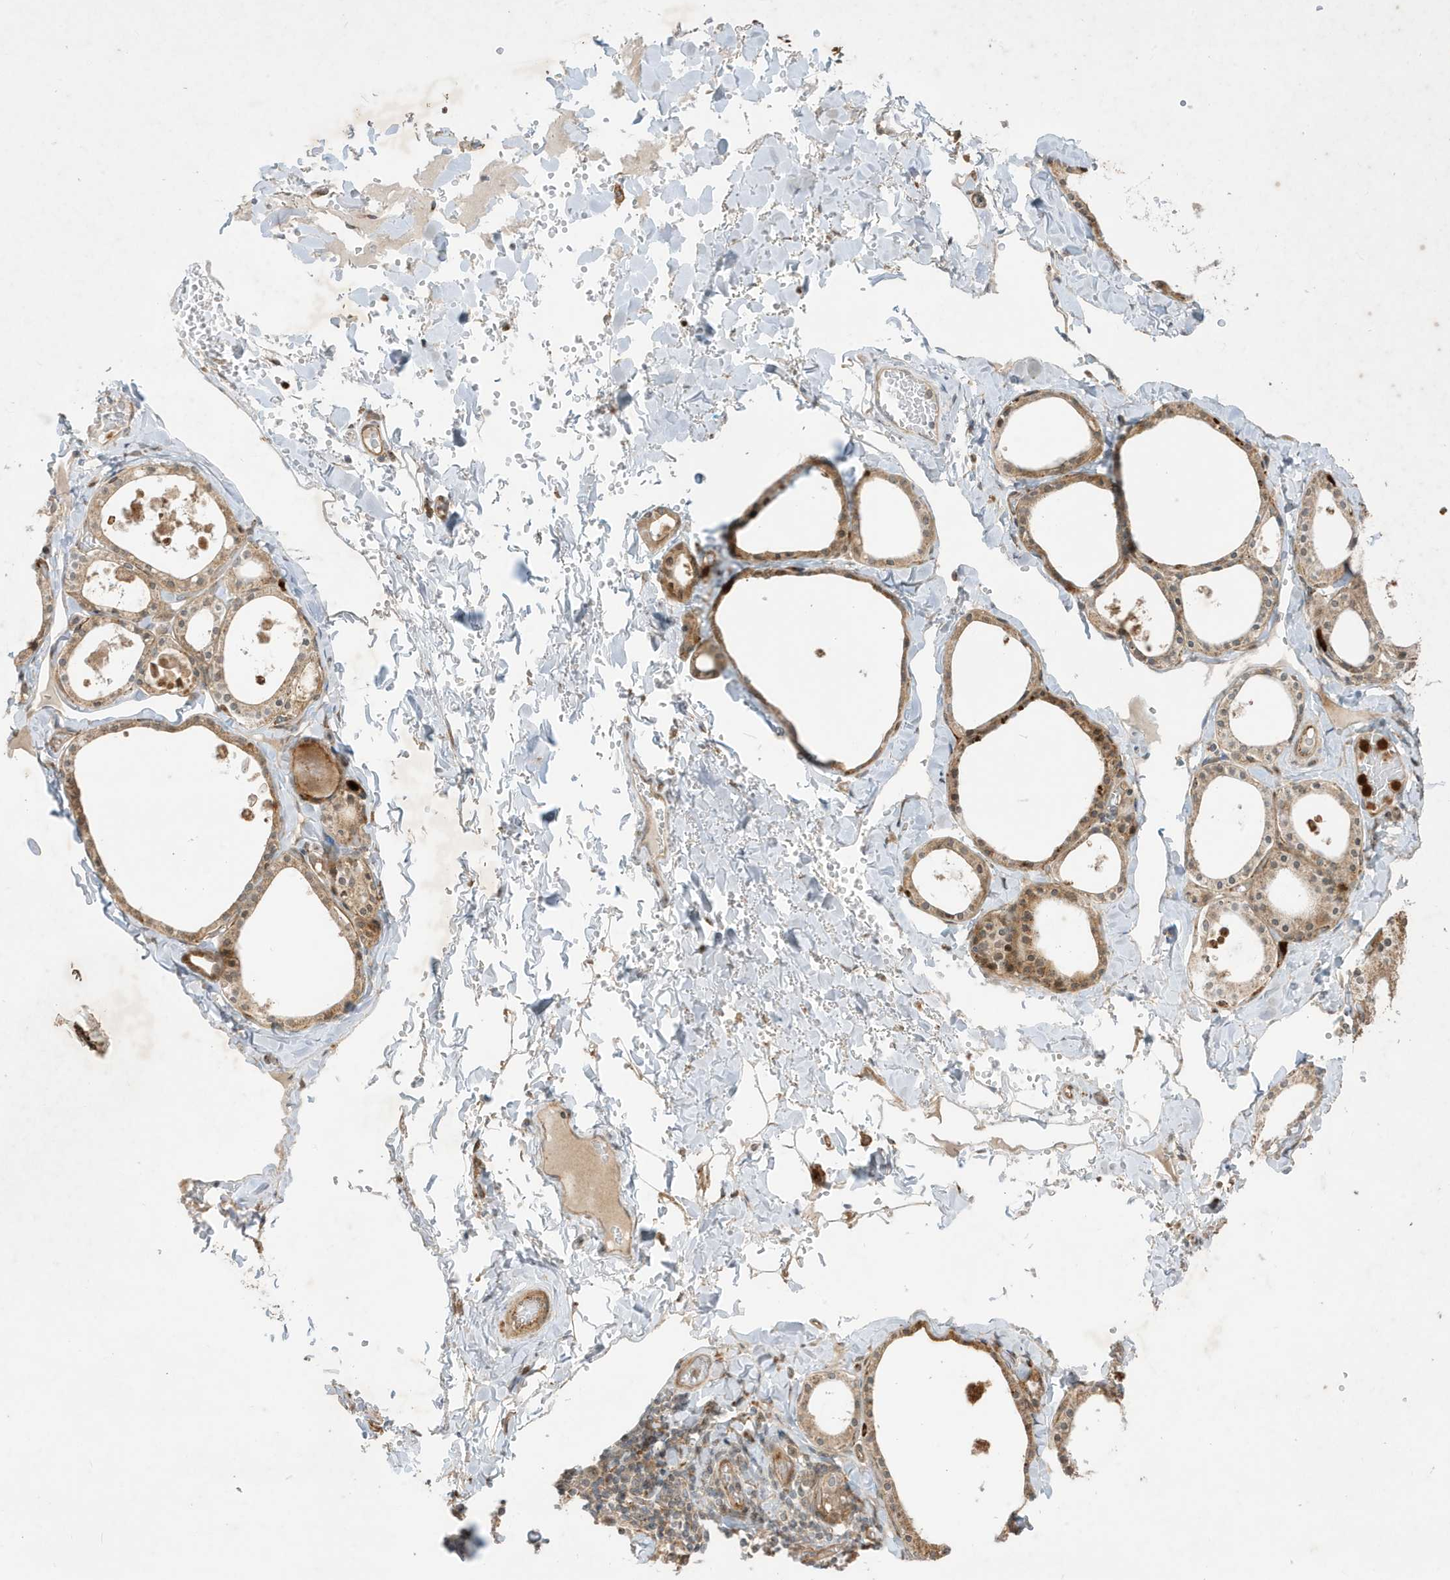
{"staining": {"intensity": "moderate", "quantity": ">75%", "location": "cytoplasmic/membranous"}, "tissue": "thyroid gland", "cell_type": "Glandular cells", "image_type": "normal", "snomed": [{"axis": "morphology", "description": "Normal tissue, NOS"}, {"axis": "topography", "description": "Thyroid gland"}], "caption": "Immunohistochemistry (IHC) photomicrograph of benign thyroid gland: thyroid gland stained using IHC reveals medium levels of moderate protein expression localized specifically in the cytoplasmic/membranous of glandular cells, appearing as a cytoplasmic/membranous brown color.", "gene": "IFT57", "patient": {"sex": "male", "age": 56}}